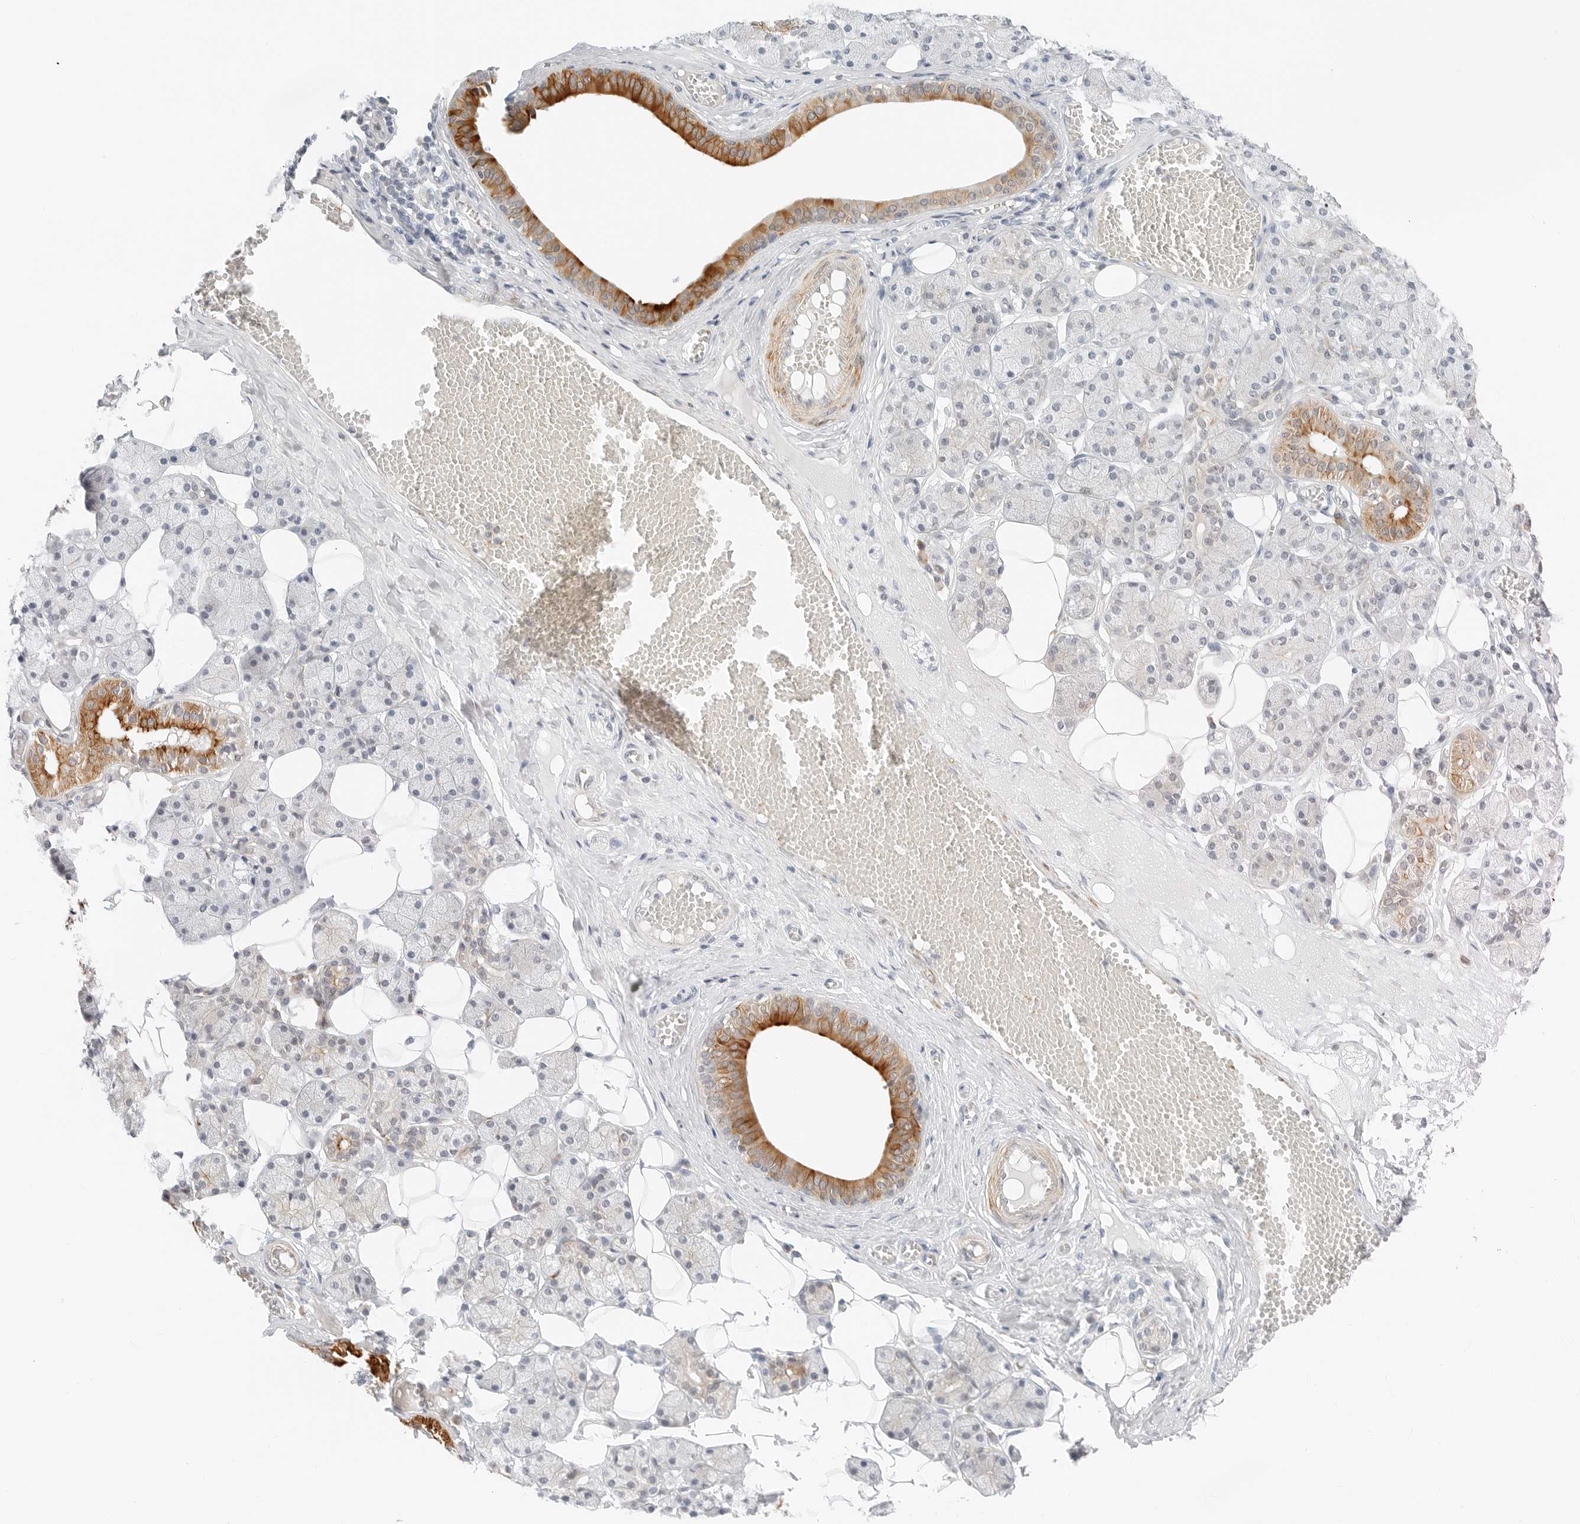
{"staining": {"intensity": "strong", "quantity": "<25%", "location": "cytoplasmic/membranous"}, "tissue": "salivary gland", "cell_type": "Glandular cells", "image_type": "normal", "snomed": [{"axis": "morphology", "description": "Normal tissue, NOS"}, {"axis": "topography", "description": "Salivary gland"}], "caption": "Brown immunohistochemical staining in normal human salivary gland shows strong cytoplasmic/membranous expression in about <25% of glandular cells.", "gene": "IQCC", "patient": {"sex": "female", "age": 33}}